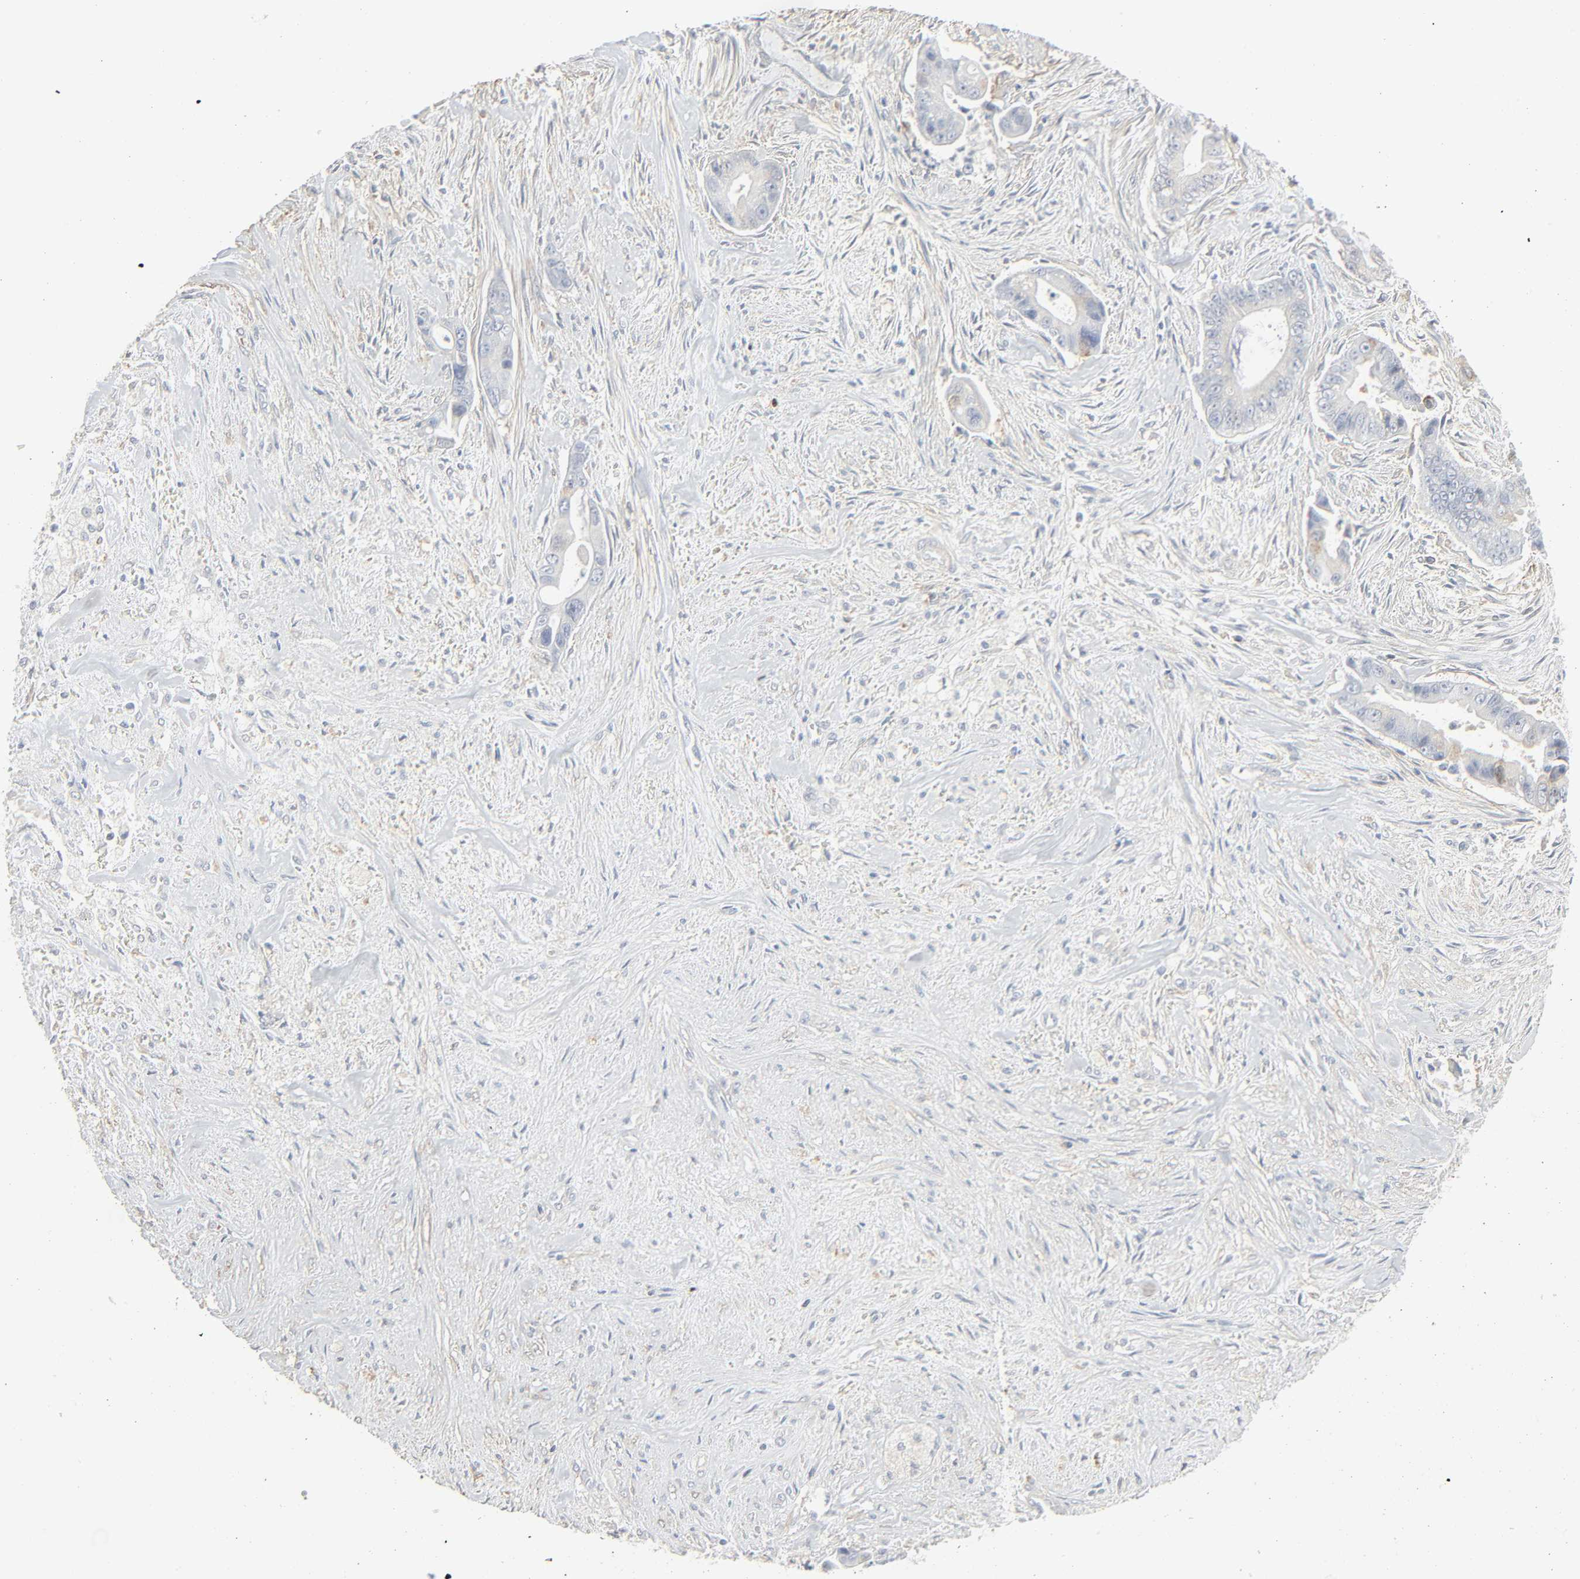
{"staining": {"intensity": "negative", "quantity": "none", "location": "none"}, "tissue": "liver cancer", "cell_type": "Tumor cells", "image_type": "cancer", "snomed": [{"axis": "morphology", "description": "Cholangiocarcinoma"}, {"axis": "topography", "description": "Liver"}], "caption": "Liver cancer stained for a protein using IHC demonstrates no staining tumor cells.", "gene": "ZBTB16", "patient": {"sex": "female", "age": 55}}